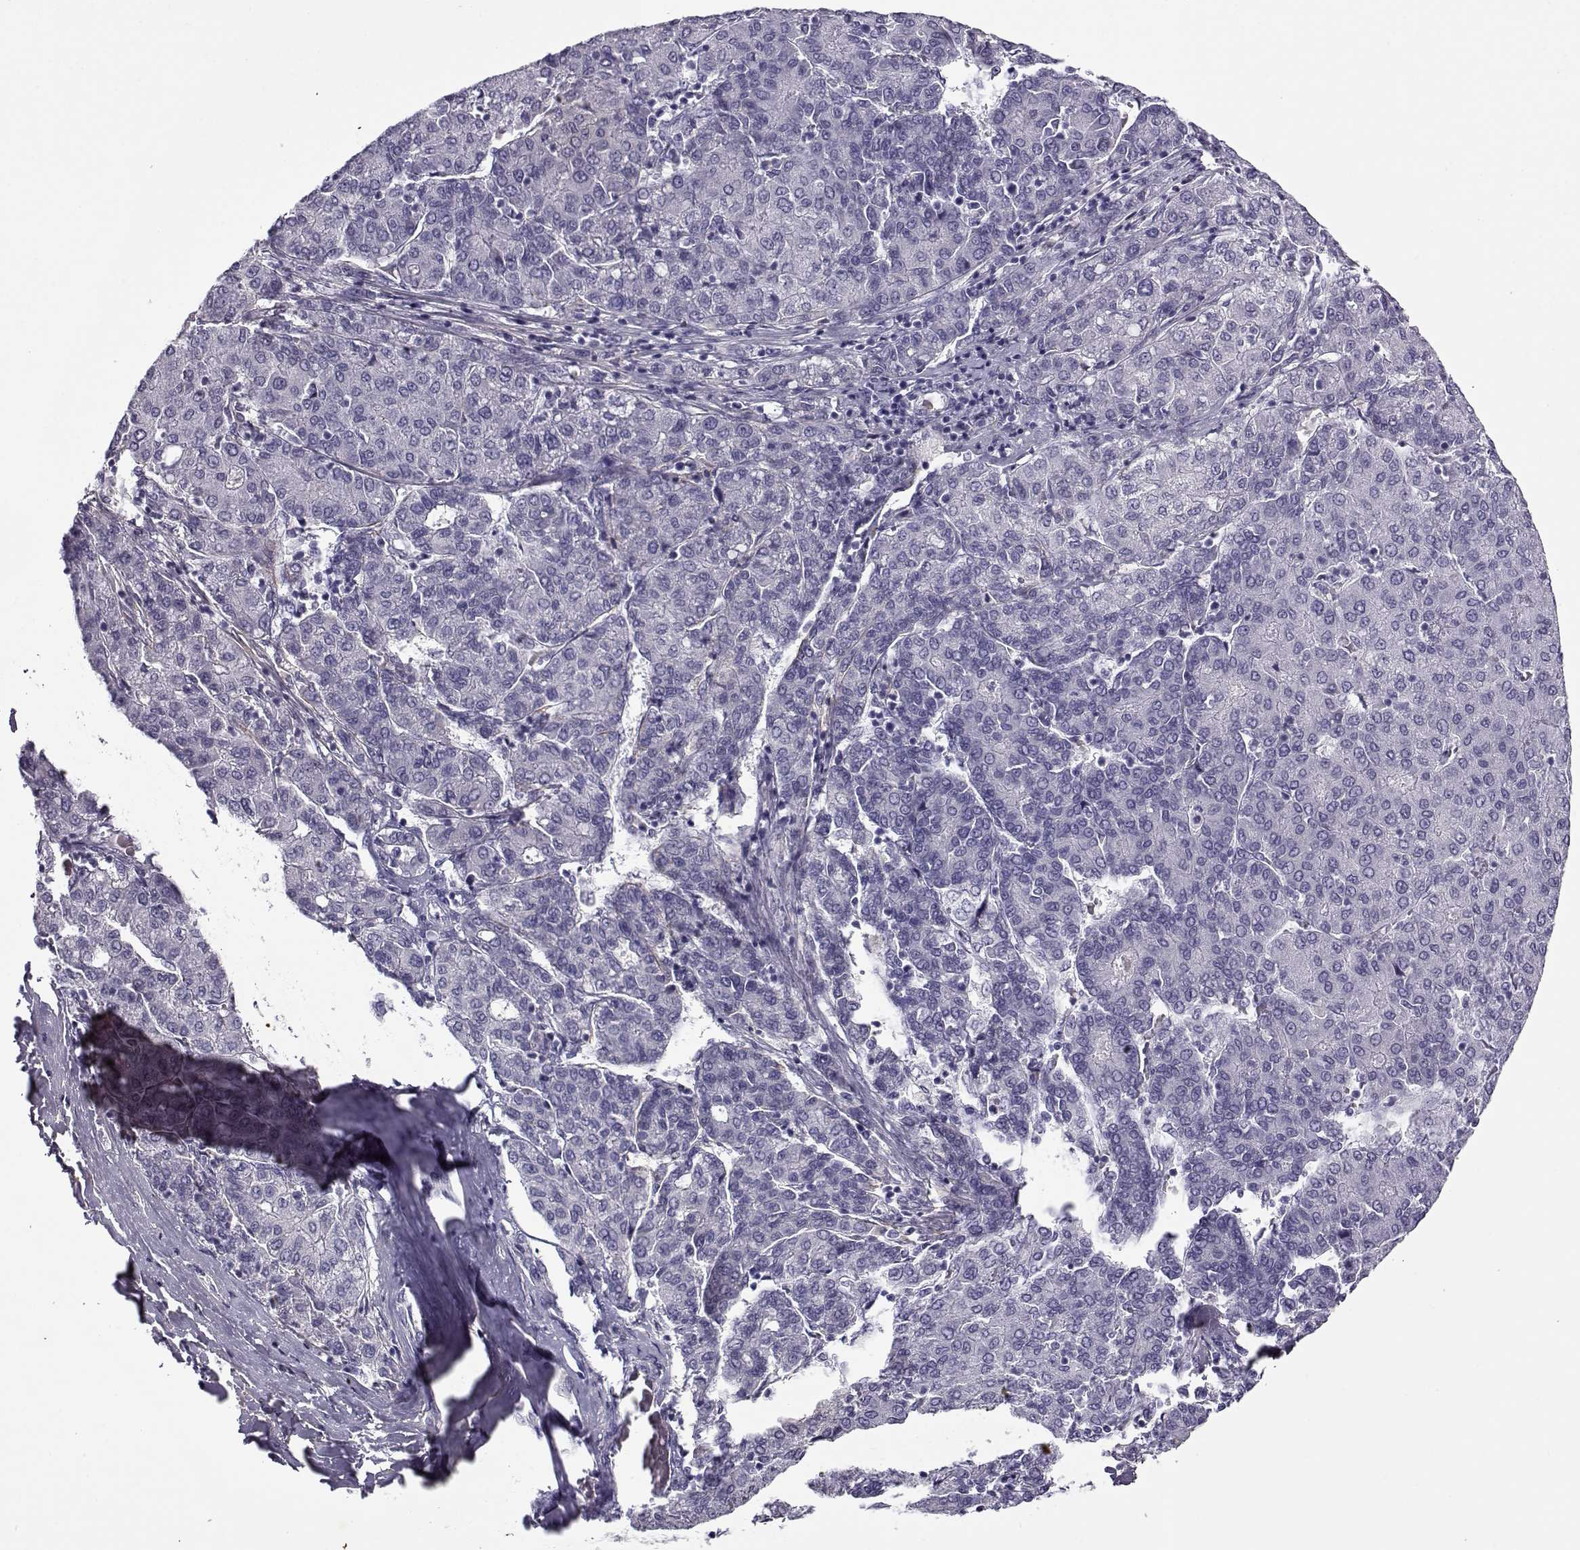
{"staining": {"intensity": "negative", "quantity": "none", "location": "none"}, "tissue": "liver cancer", "cell_type": "Tumor cells", "image_type": "cancer", "snomed": [{"axis": "morphology", "description": "Carcinoma, Hepatocellular, NOS"}, {"axis": "topography", "description": "Liver"}], "caption": "The histopathology image shows no staining of tumor cells in hepatocellular carcinoma (liver).", "gene": "GTSF1L", "patient": {"sex": "male", "age": 65}}